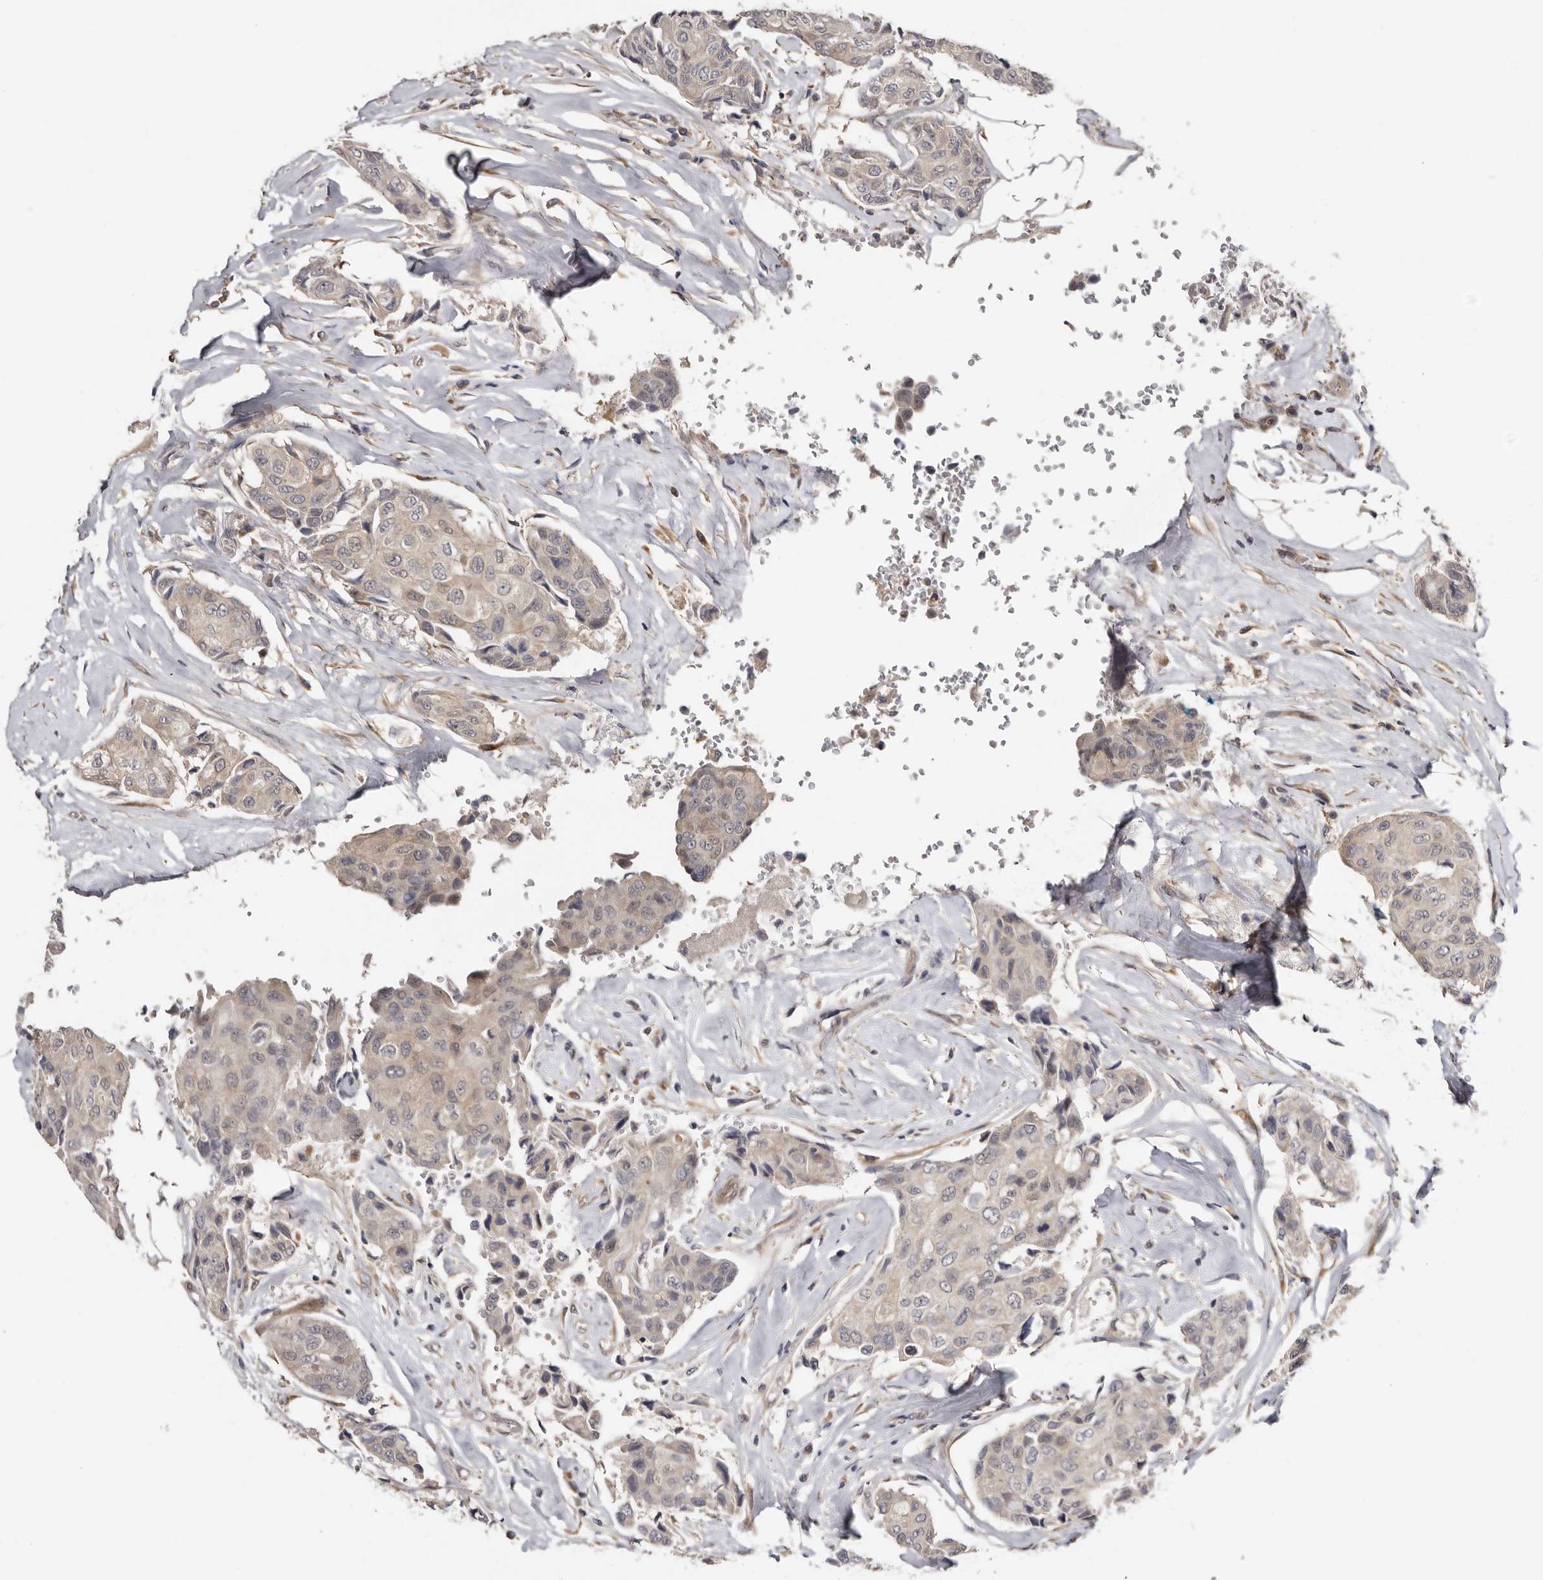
{"staining": {"intensity": "negative", "quantity": "none", "location": "none"}, "tissue": "breast cancer", "cell_type": "Tumor cells", "image_type": "cancer", "snomed": [{"axis": "morphology", "description": "Duct carcinoma"}, {"axis": "topography", "description": "Breast"}], "caption": "Breast cancer (infiltrating ductal carcinoma) was stained to show a protein in brown. There is no significant expression in tumor cells.", "gene": "SBDS", "patient": {"sex": "female", "age": 80}}